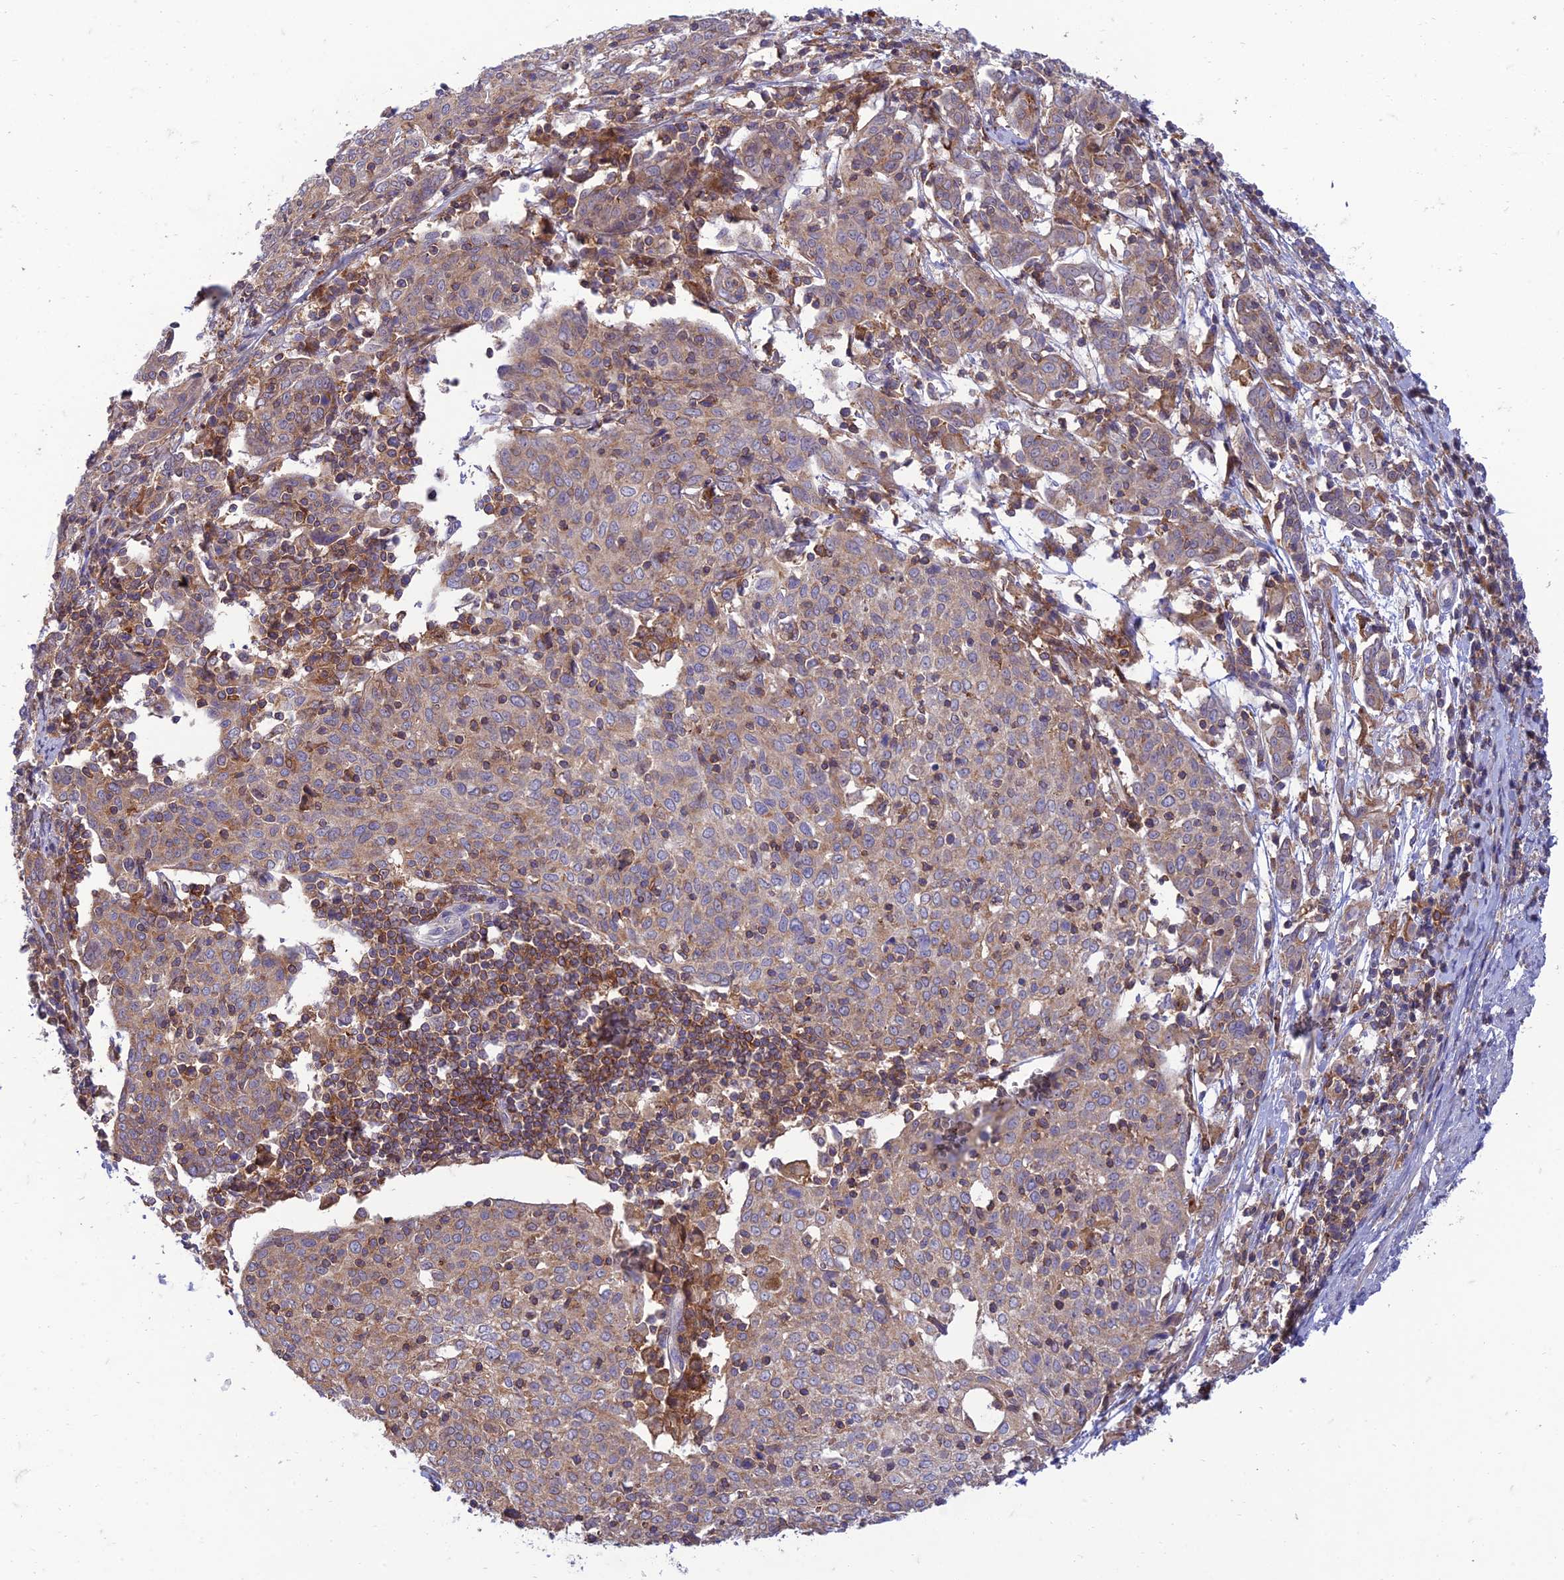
{"staining": {"intensity": "weak", "quantity": "25%-75%", "location": "cytoplasmic/membranous"}, "tissue": "cervical cancer", "cell_type": "Tumor cells", "image_type": "cancer", "snomed": [{"axis": "morphology", "description": "Squamous cell carcinoma, NOS"}, {"axis": "topography", "description": "Cervix"}], "caption": "Immunohistochemistry photomicrograph of human cervical squamous cell carcinoma stained for a protein (brown), which displays low levels of weak cytoplasmic/membranous expression in approximately 25%-75% of tumor cells.", "gene": "IRAK3", "patient": {"sex": "female", "age": 67}}